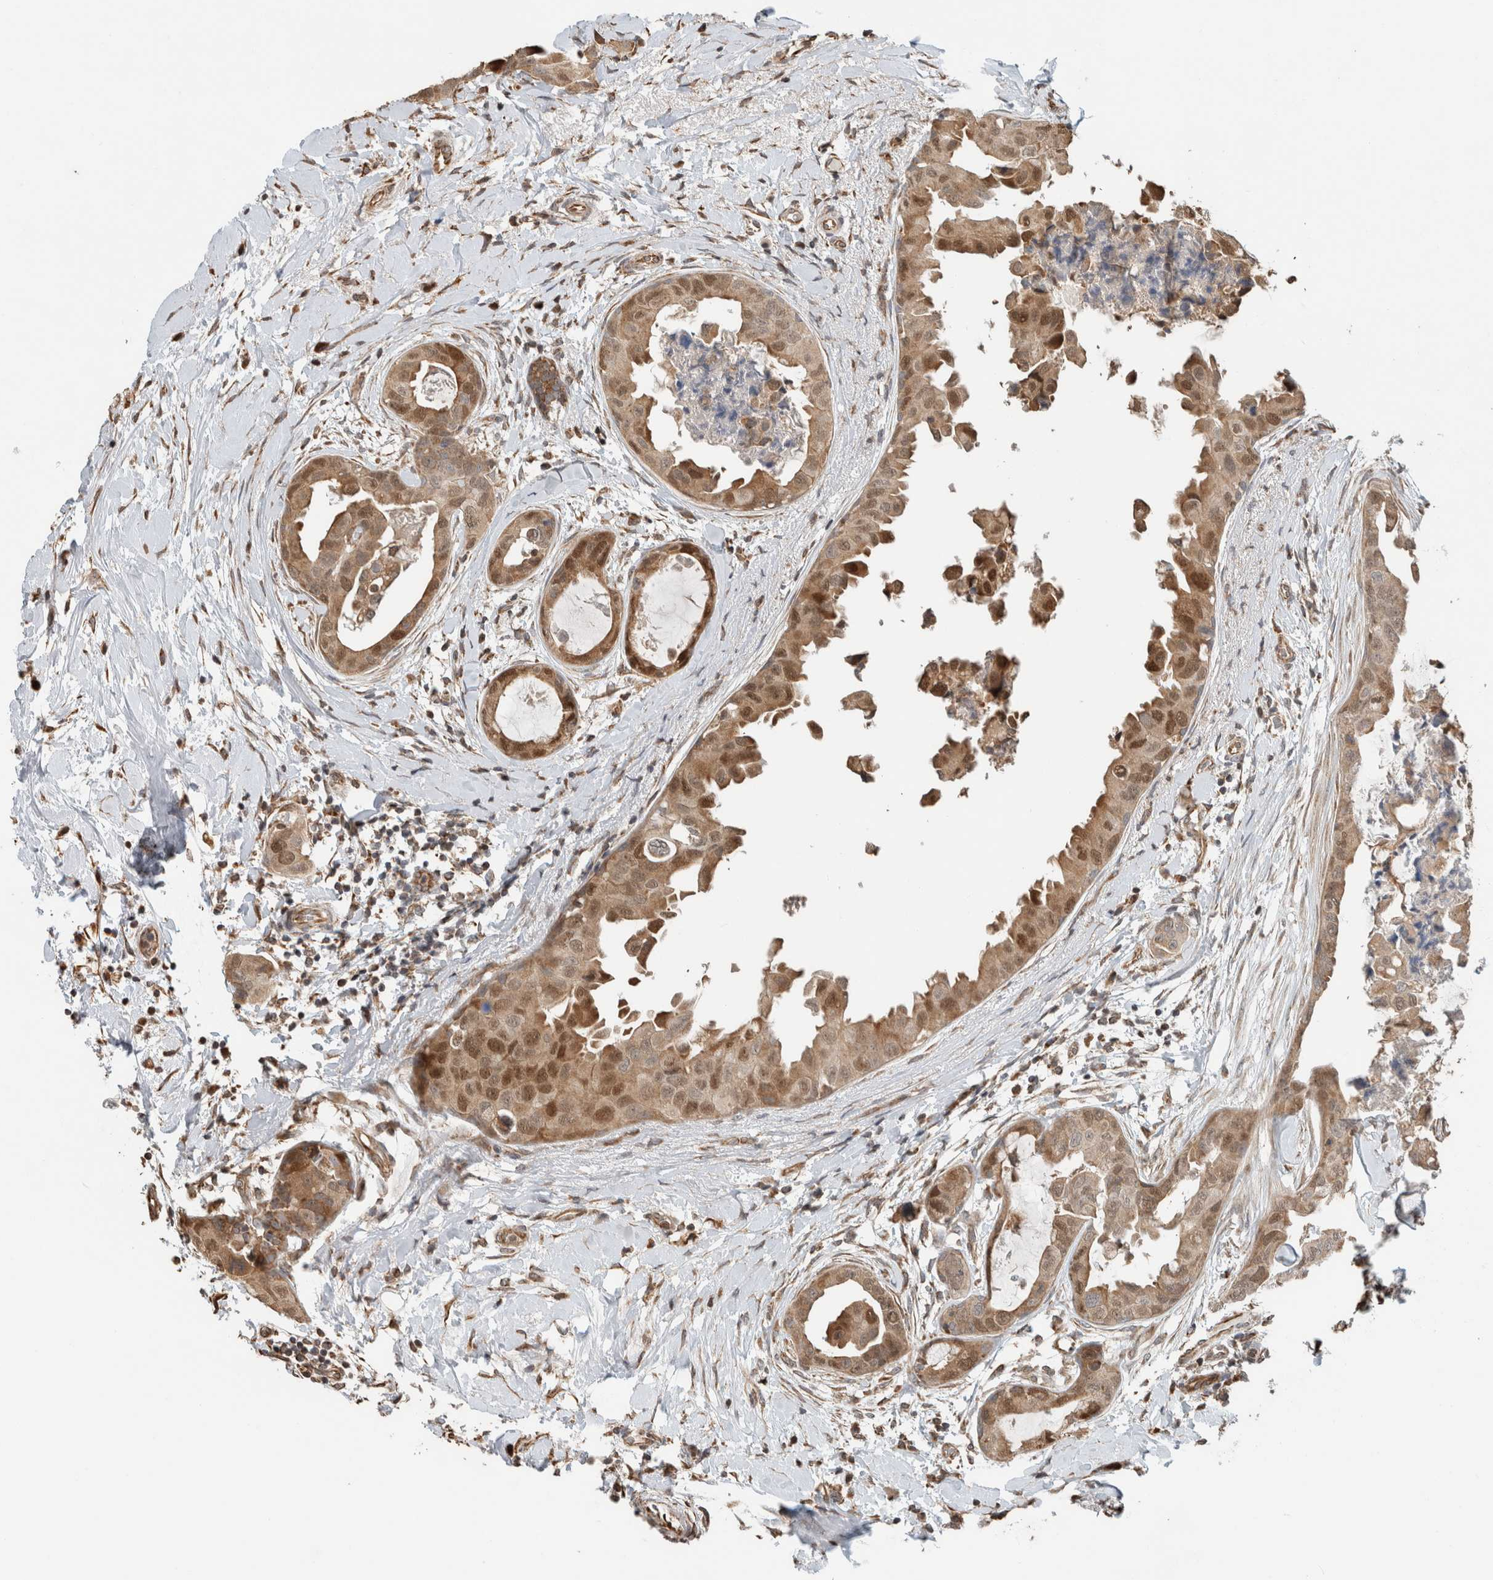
{"staining": {"intensity": "moderate", "quantity": ">75%", "location": "cytoplasmic/membranous,nuclear"}, "tissue": "breast cancer", "cell_type": "Tumor cells", "image_type": "cancer", "snomed": [{"axis": "morphology", "description": "Duct carcinoma"}, {"axis": "topography", "description": "Breast"}], "caption": "Tumor cells show medium levels of moderate cytoplasmic/membranous and nuclear expression in approximately >75% of cells in breast cancer (invasive ductal carcinoma). Immunohistochemistry stains the protein in brown and the nuclei are stained blue.", "gene": "GINS4", "patient": {"sex": "female", "age": 40}}